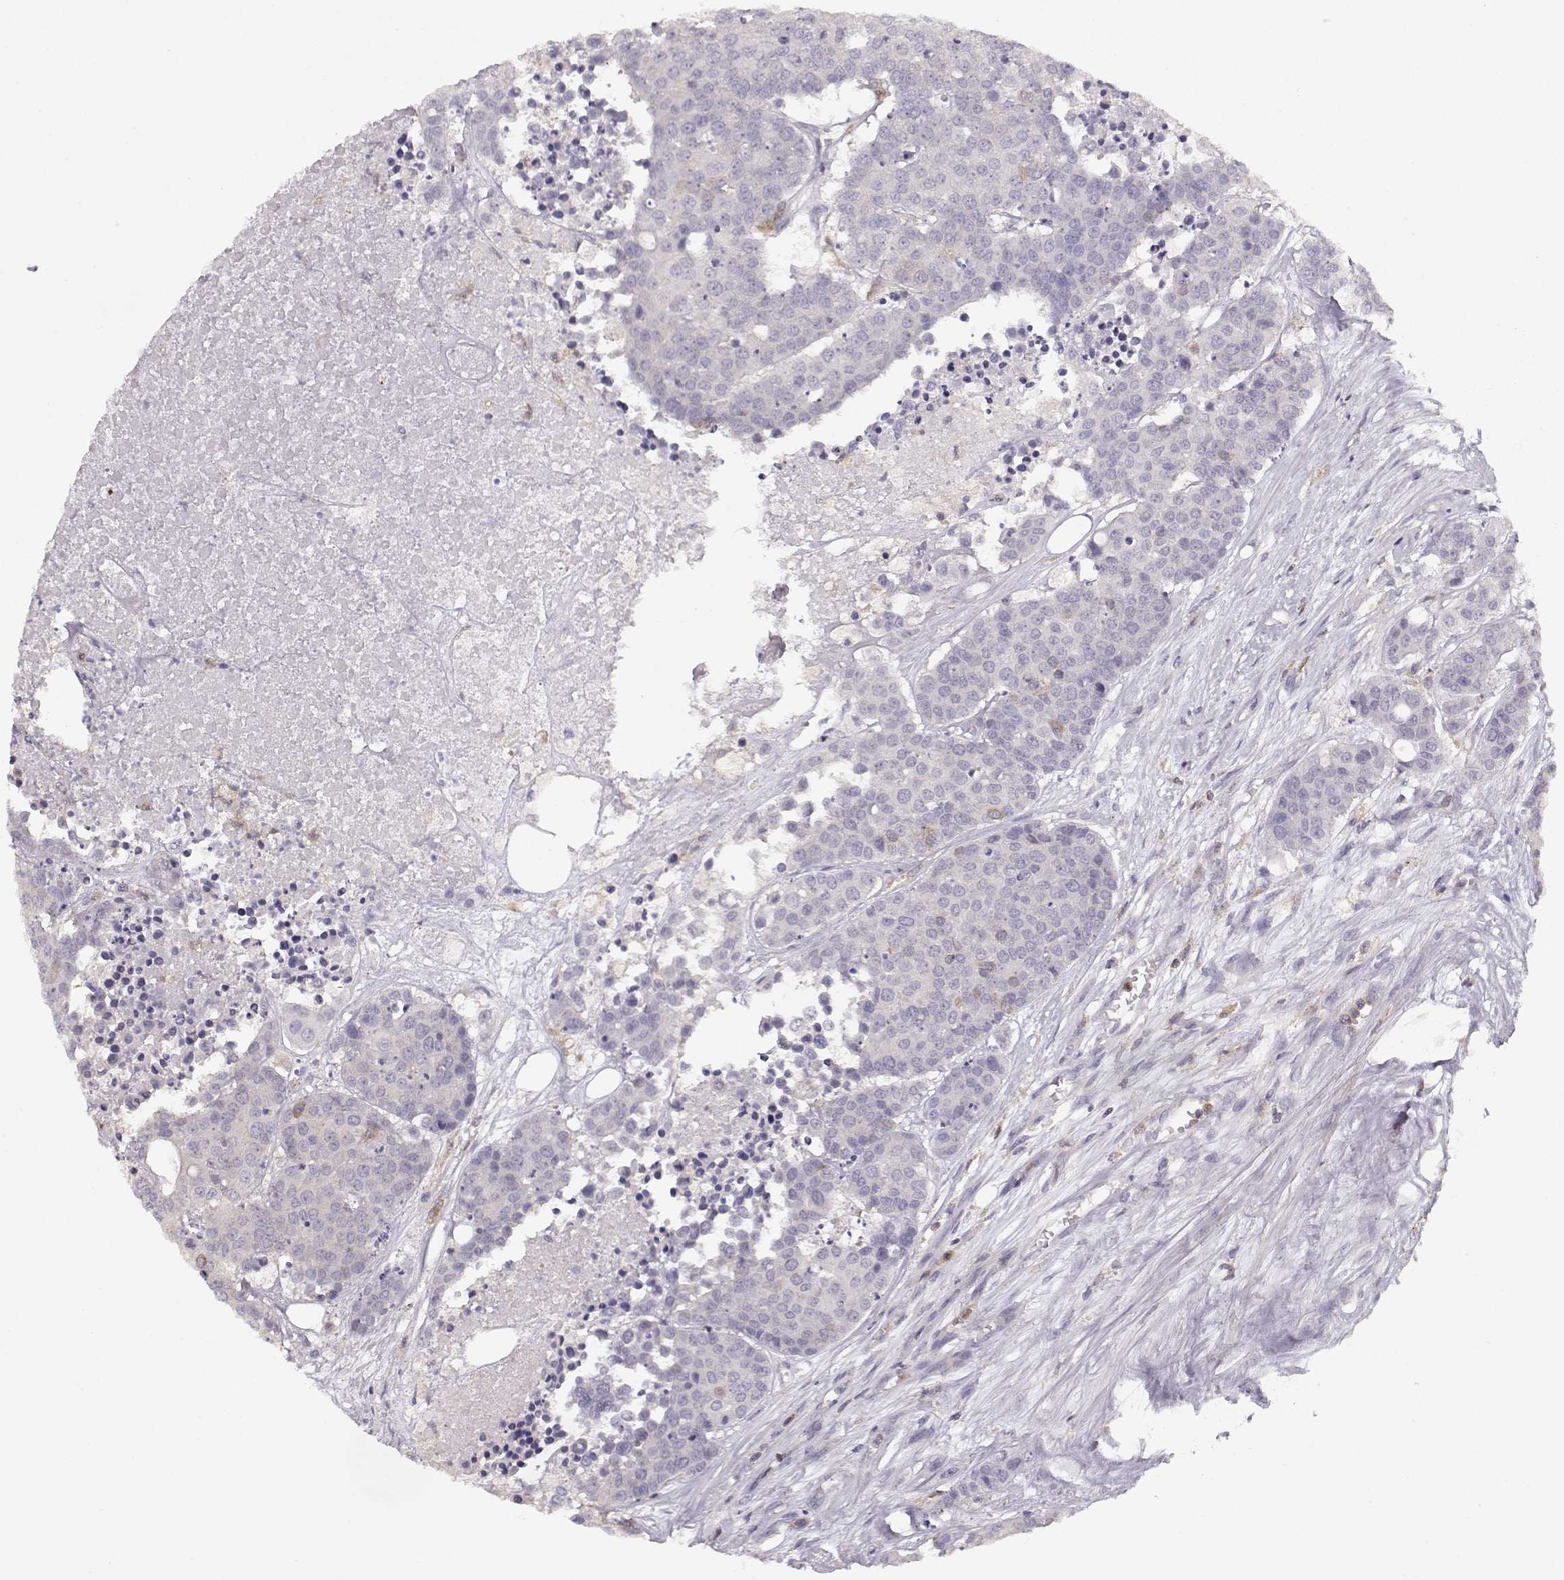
{"staining": {"intensity": "negative", "quantity": "none", "location": "none"}, "tissue": "carcinoid", "cell_type": "Tumor cells", "image_type": "cancer", "snomed": [{"axis": "morphology", "description": "Carcinoid, malignant, NOS"}, {"axis": "topography", "description": "Colon"}], "caption": "The photomicrograph reveals no staining of tumor cells in carcinoid (malignant).", "gene": "VAV1", "patient": {"sex": "male", "age": 81}}